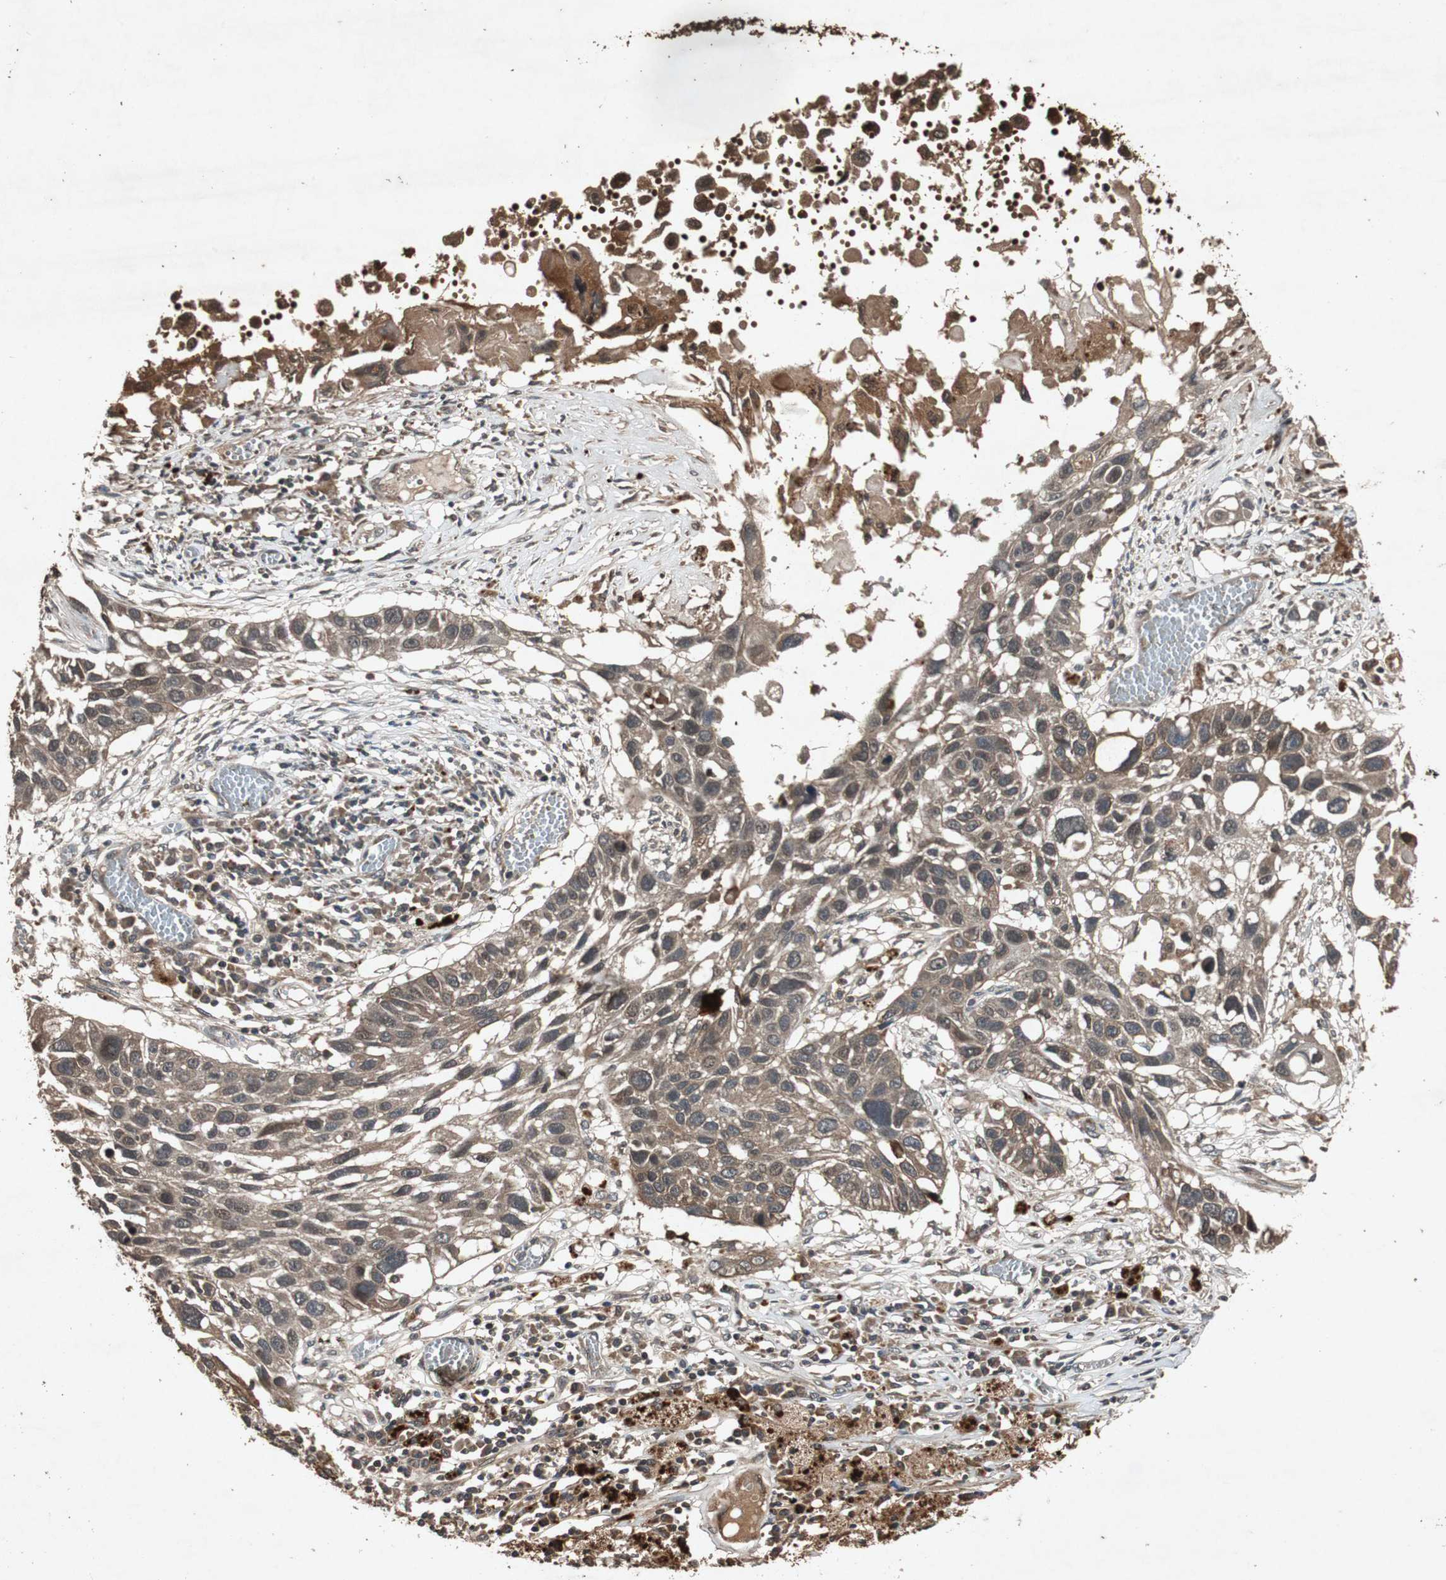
{"staining": {"intensity": "weak", "quantity": ">75%", "location": "cytoplasmic/membranous"}, "tissue": "lung cancer", "cell_type": "Tumor cells", "image_type": "cancer", "snomed": [{"axis": "morphology", "description": "Squamous cell carcinoma, NOS"}, {"axis": "topography", "description": "Lung"}], "caption": "A brown stain labels weak cytoplasmic/membranous staining of a protein in human lung cancer tumor cells. Nuclei are stained in blue.", "gene": "SLIT2", "patient": {"sex": "male", "age": 71}}